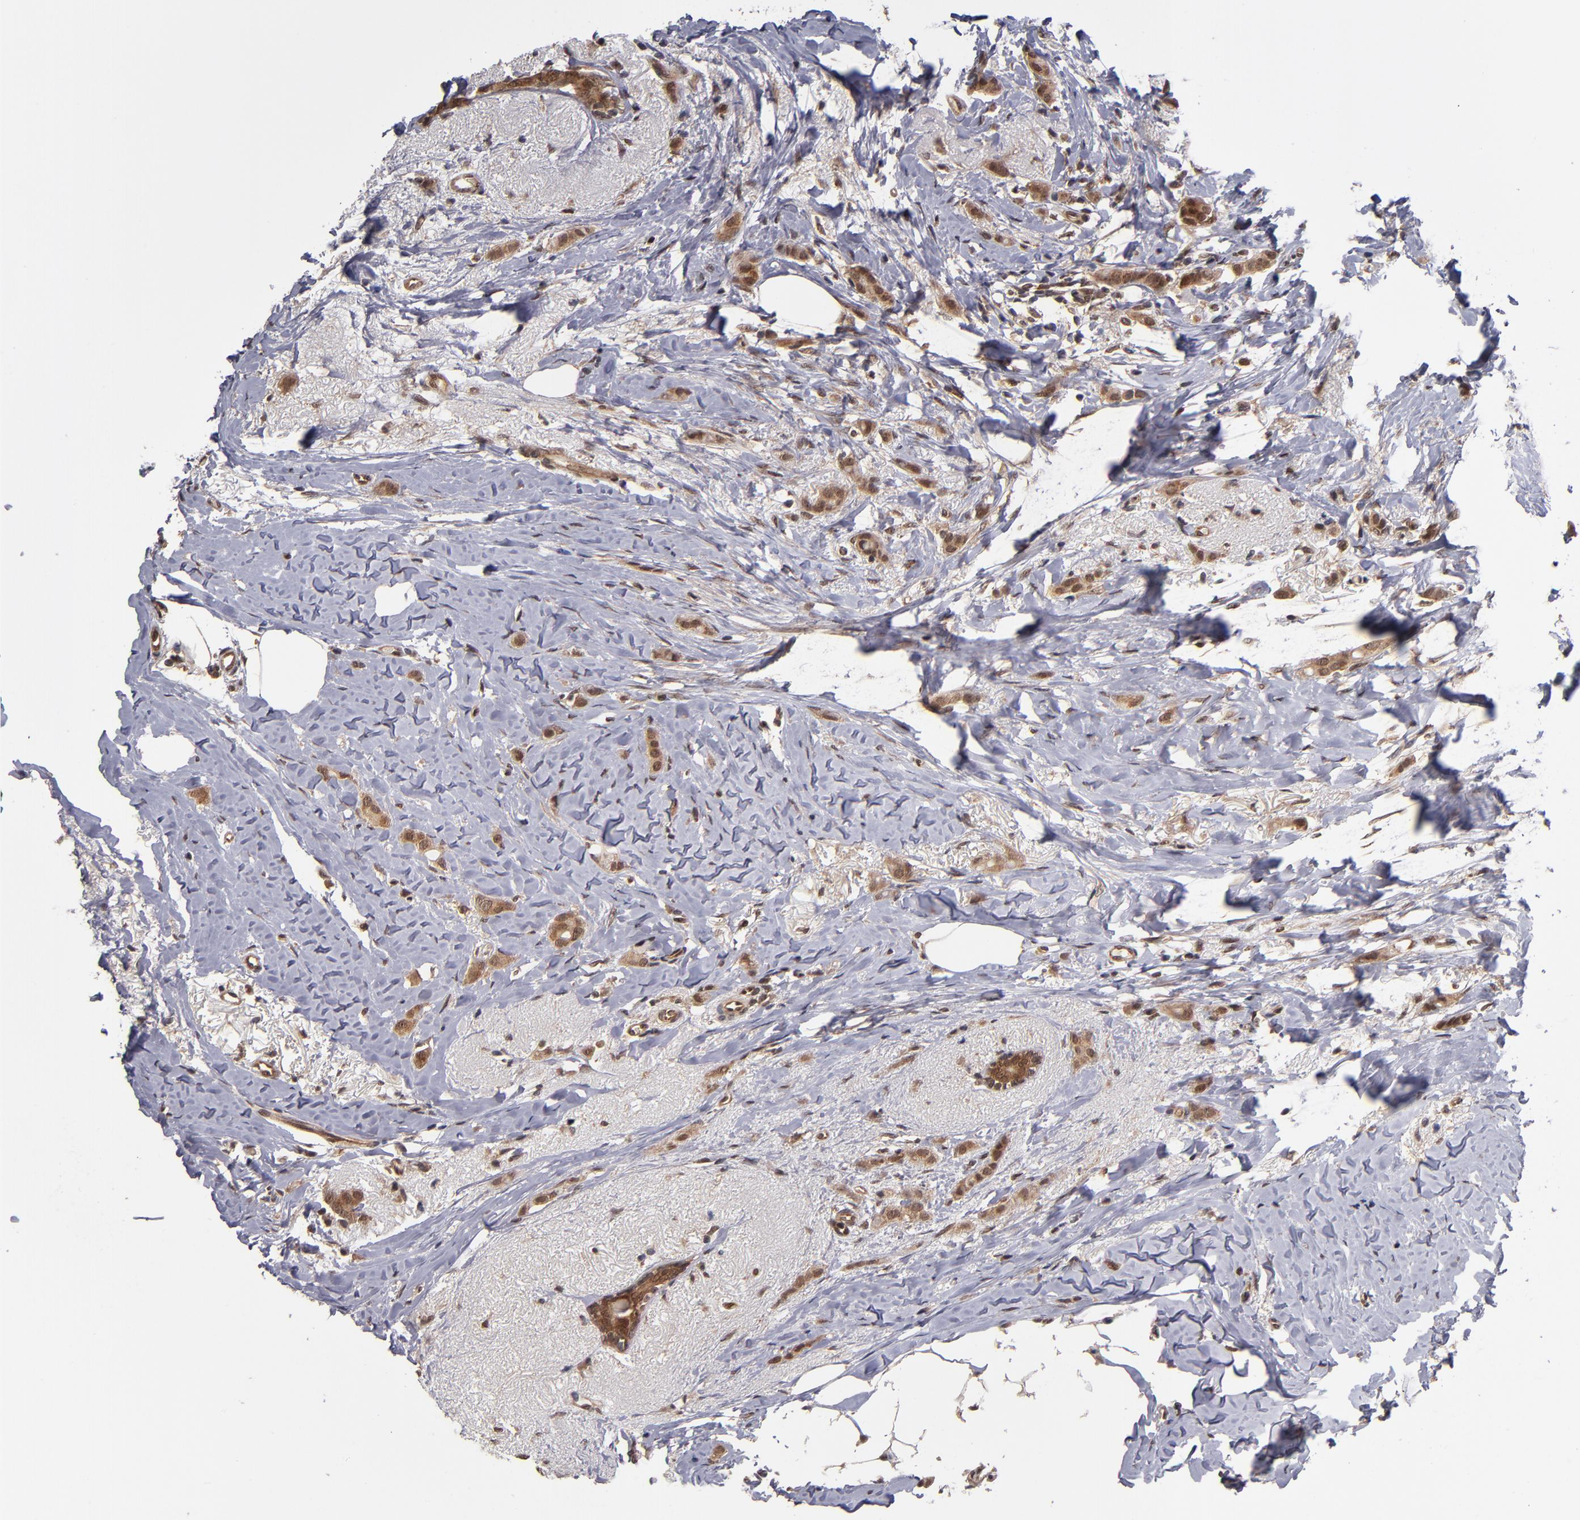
{"staining": {"intensity": "moderate", "quantity": ">75%", "location": "cytoplasmic/membranous,nuclear"}, "tissue": "breast cancer", "cell_type": "Tumor cells", "image_type": "cancer", "snomed": [{"axis": "morphology", "description": "Lobular carcinoma"}, {"axis": "topography", "description": "Breast"}], "caption": "Brown immunohistochemical staining in lobular carcinoma (breast) demonstrates moderate cytoplasmic/membranous and nuclear positivity in about >75% of tumor cells.", "gene": "CUL5", "patient": {"sex": "female", "age": 55}}